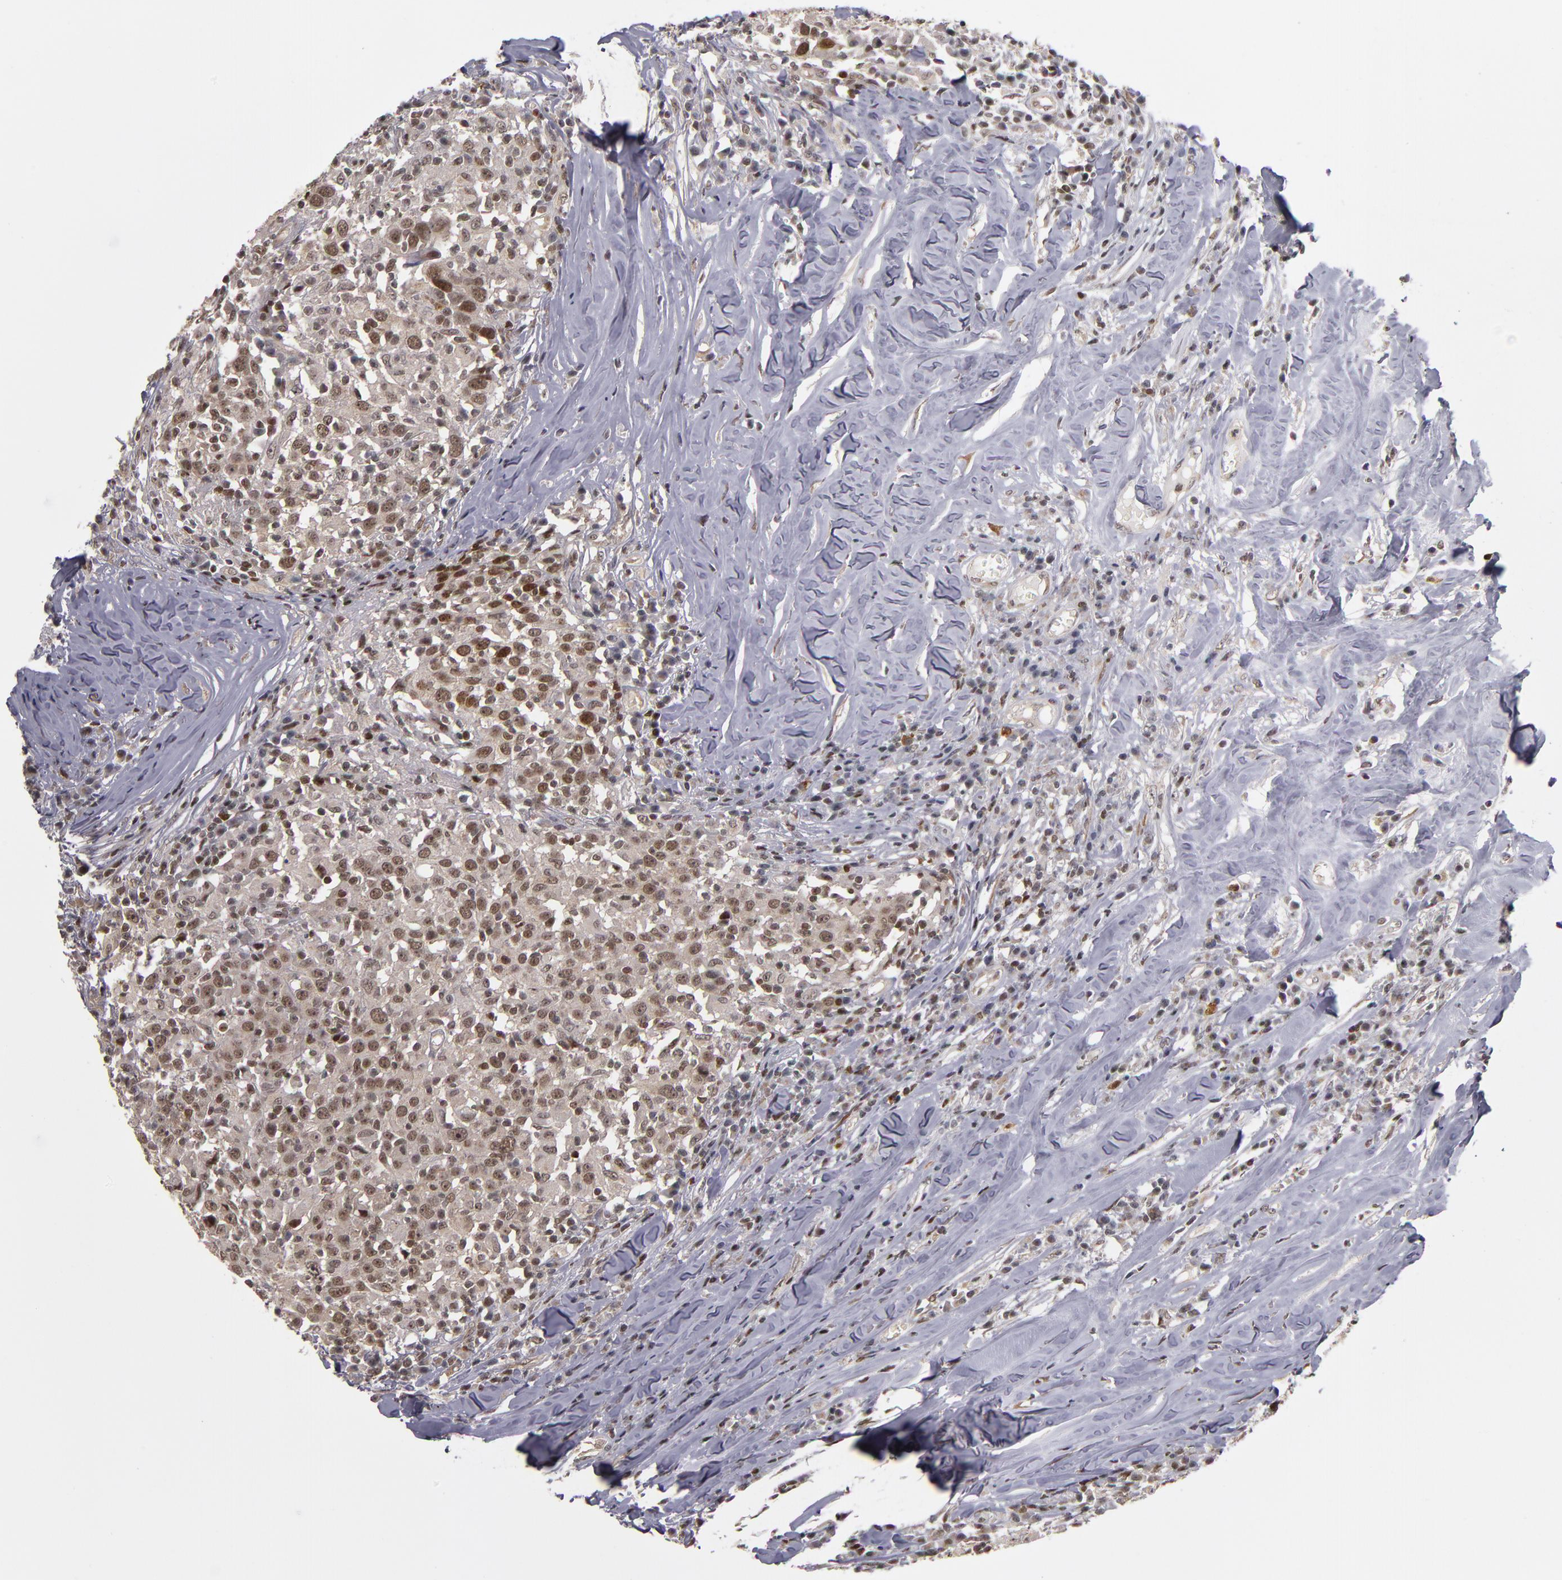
{"staining": {"intensity": "moderate", "quantity": ">75%", "location": "nuclear"}, "tissue": "head and neck cancer", "cell_type": "Tumor cells", "image_type": "cancer", "snomed": [{"axis": "morphology", "description": "Adenocarcinoma, NOS"}, {"axis": "topography", "description": "Salivary gland"}, {"axis": "topography", "description": "Head-Neck"}], "caption": "Head and neck cancer (adenocarcinoma) stained with a brown dye reveals moderate nuclear positive staining in about >75% of tumor cells.", "gene": "KDM6A", "patient": {"sex": "female", "age": 65}}